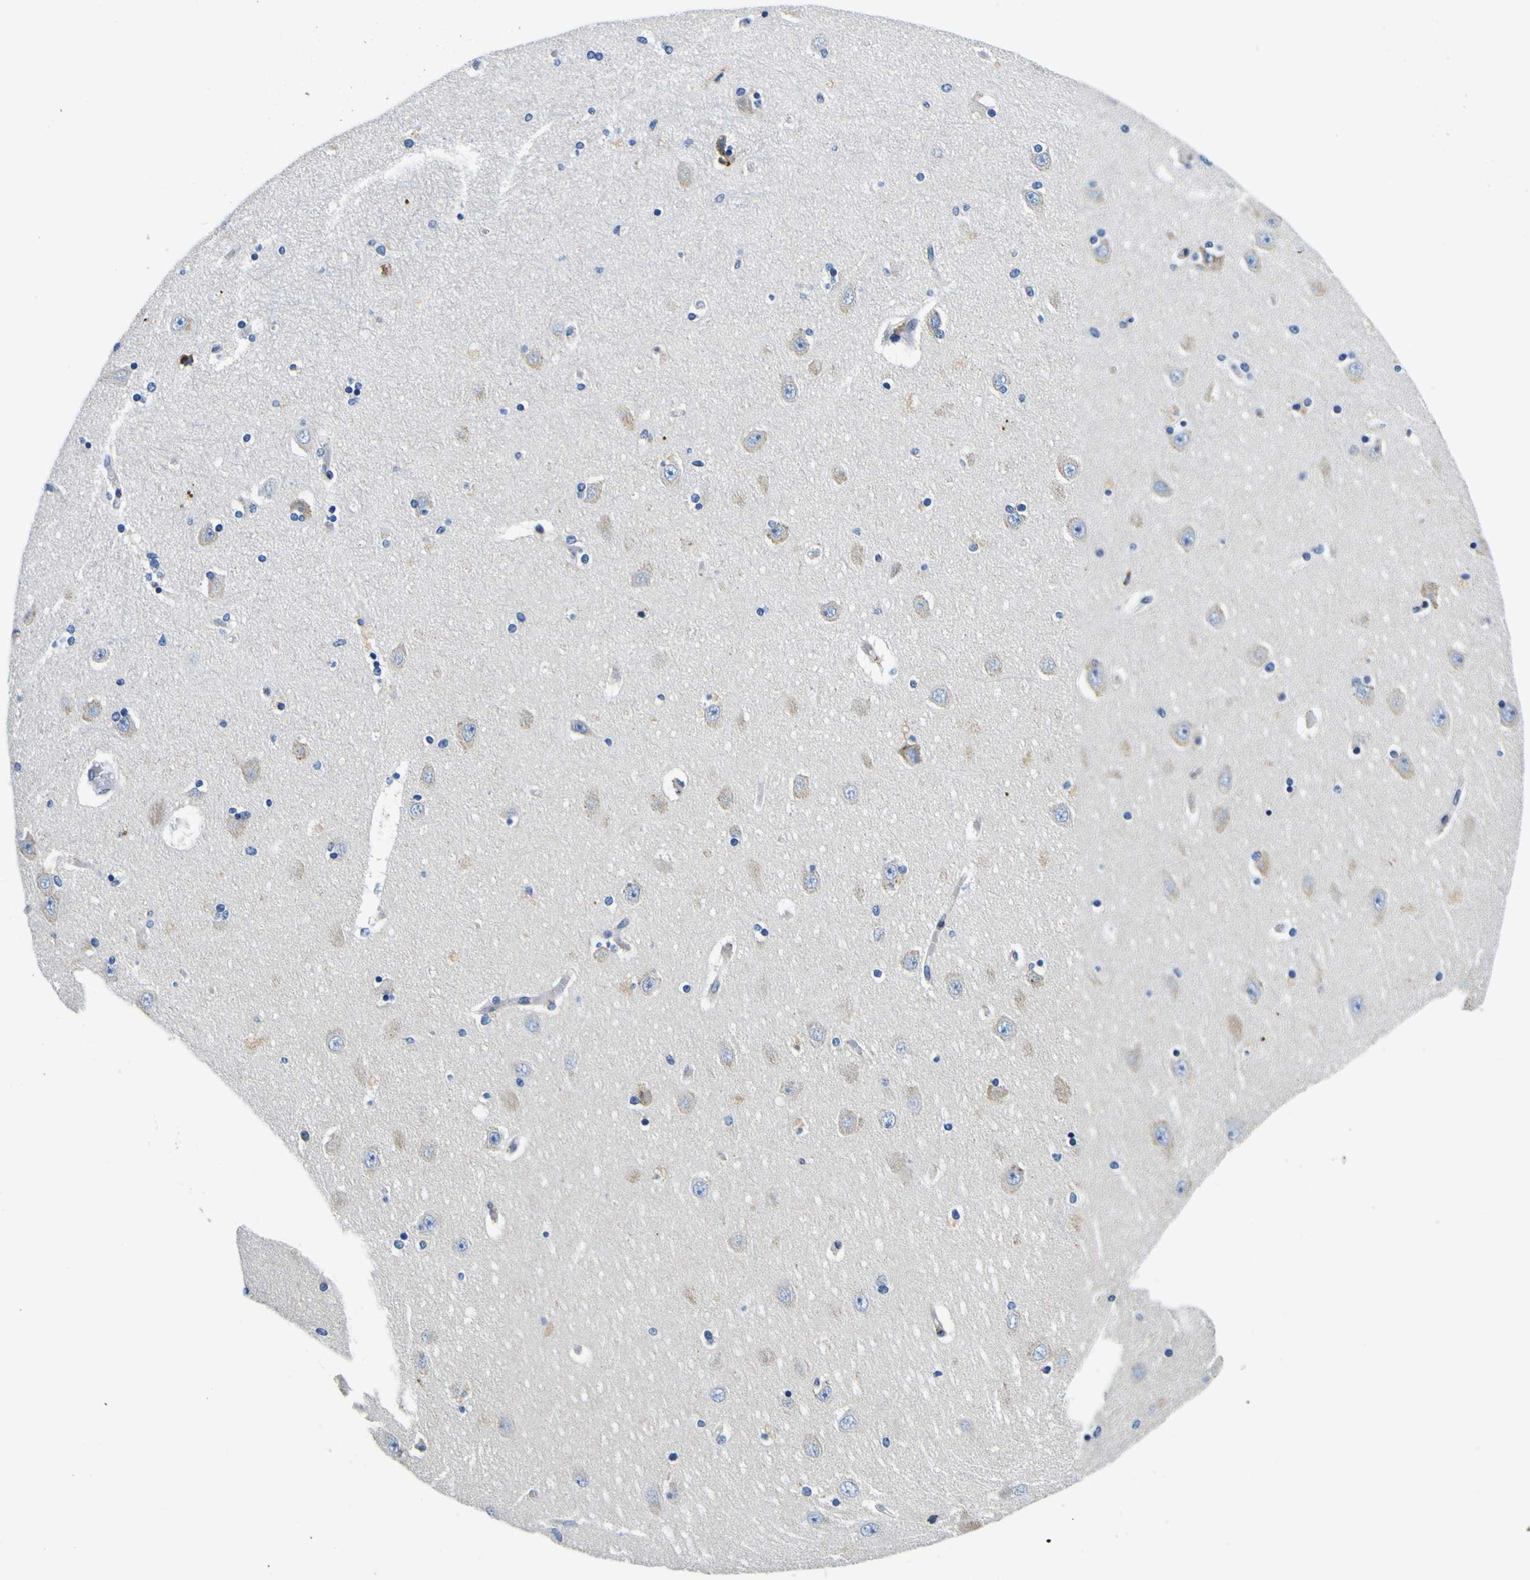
{"staining": {"intensity": "negative", "quantity": "none", "location": "none"}, "tissue": "hippocampus", "cell_type": "Glial cells", "image_type": "normal", "snomed": [{"axis": "morphology", "description": "Normal tissue, NOS"}, {"axis": "topography", "description": "Hippocampus"}], "caption": "This is an immunohistochemistry (IHC) micrograph of unremarkable hippocampus. There is no positivity in glial cells.", "gene": "NLRP3", "patient": {"sex": "female", "age": 54}}